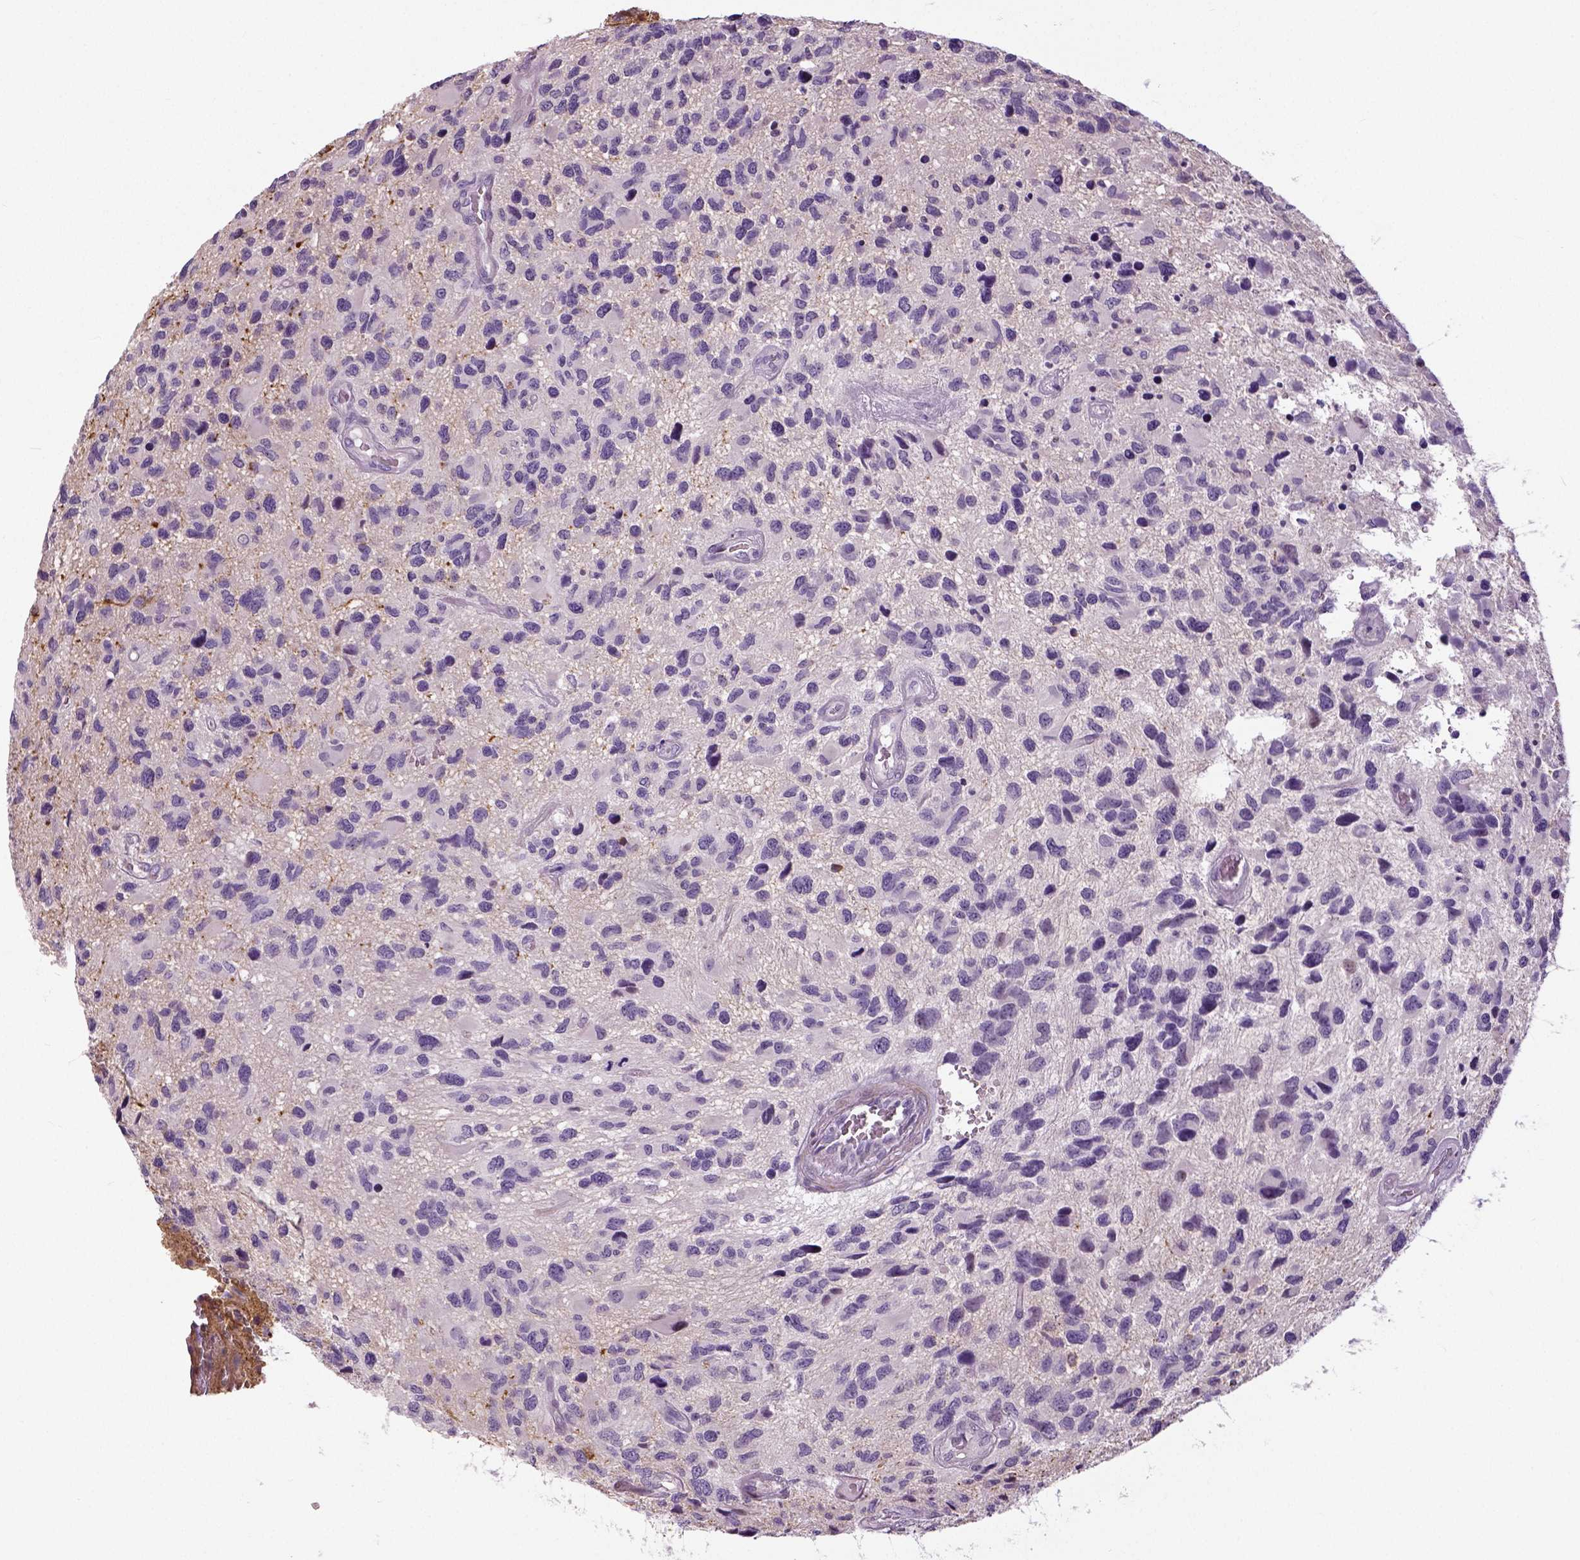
{"staining": {"intensity": "negative", "quantity": "none", "location": "none"}, "tissue": "glioma", "cell_type": "Tumor cells", "image_type": "cancer", "snomed": [{"axis": "morphology", "description": "Glioma, malignant, NOS"}, {"axis": "morphology", "description": "Glioma, malignant, High grade"}, {"axis": "topography", "description": "Brain"}], "caption": "High power microscopy photomicrograph of an IHC micrograph of glioma, revealing no significant expression in tumor cells. Brightfield microscopy of immunohistochemistry (IHC) stained with DAB (brown) and hematoxylin (blue), captured at high magnification.", "gene": "NECAB1", "patient": {"sex": "female", "age": 71}}